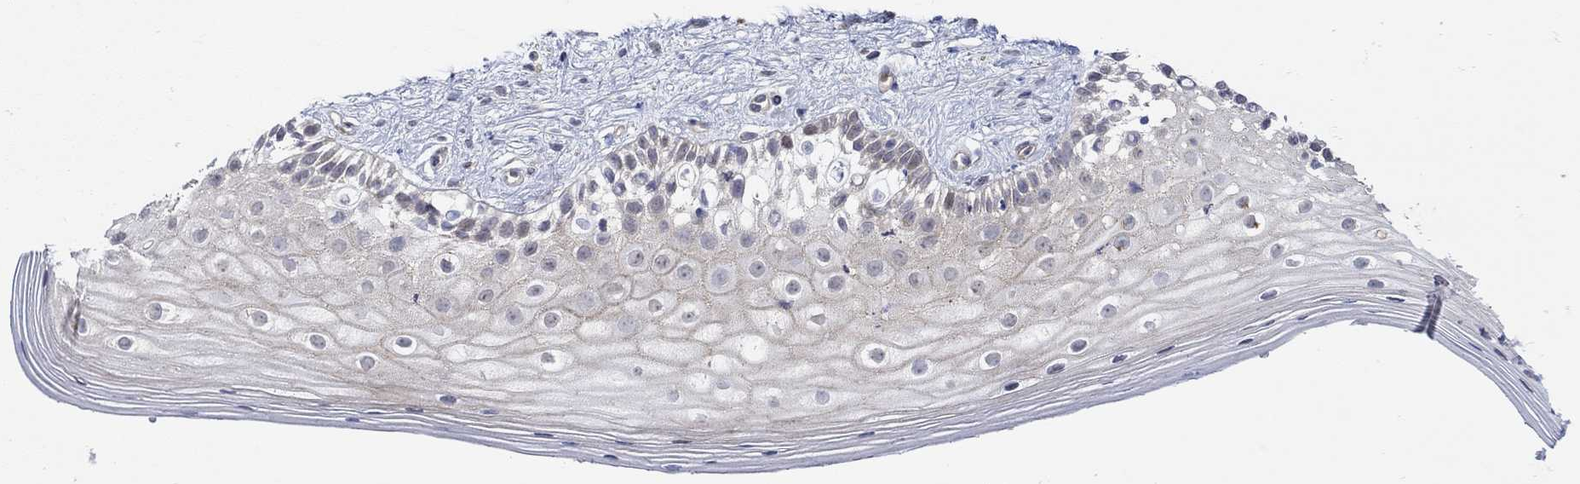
{"staining": {"intensity": "weak", "quantity": "<25%", "location": "cytoplasmic/membranous"}, "tissue": "vagina", "cell_type": "Squamous epithelial cells", "image_type": "normal", "snomed": [{"axis": "morphology", "description": "Normal tissue, NOS"}, {"axis": "topography", "description": "Vagina"}], "caption": "Immunohistochemistry micrograph of unremarkable vagina: human vagina stained with DAB exhibits no significant protein positivity in squamous epithelial cells. The staining is performed using DAB (3,3'-diaminobenzidine) brown chromogen with nuclei counter-stained in using hematoxylin.", "gene": "SCN7A", "patient": {"sex": "female", "age": 47}}